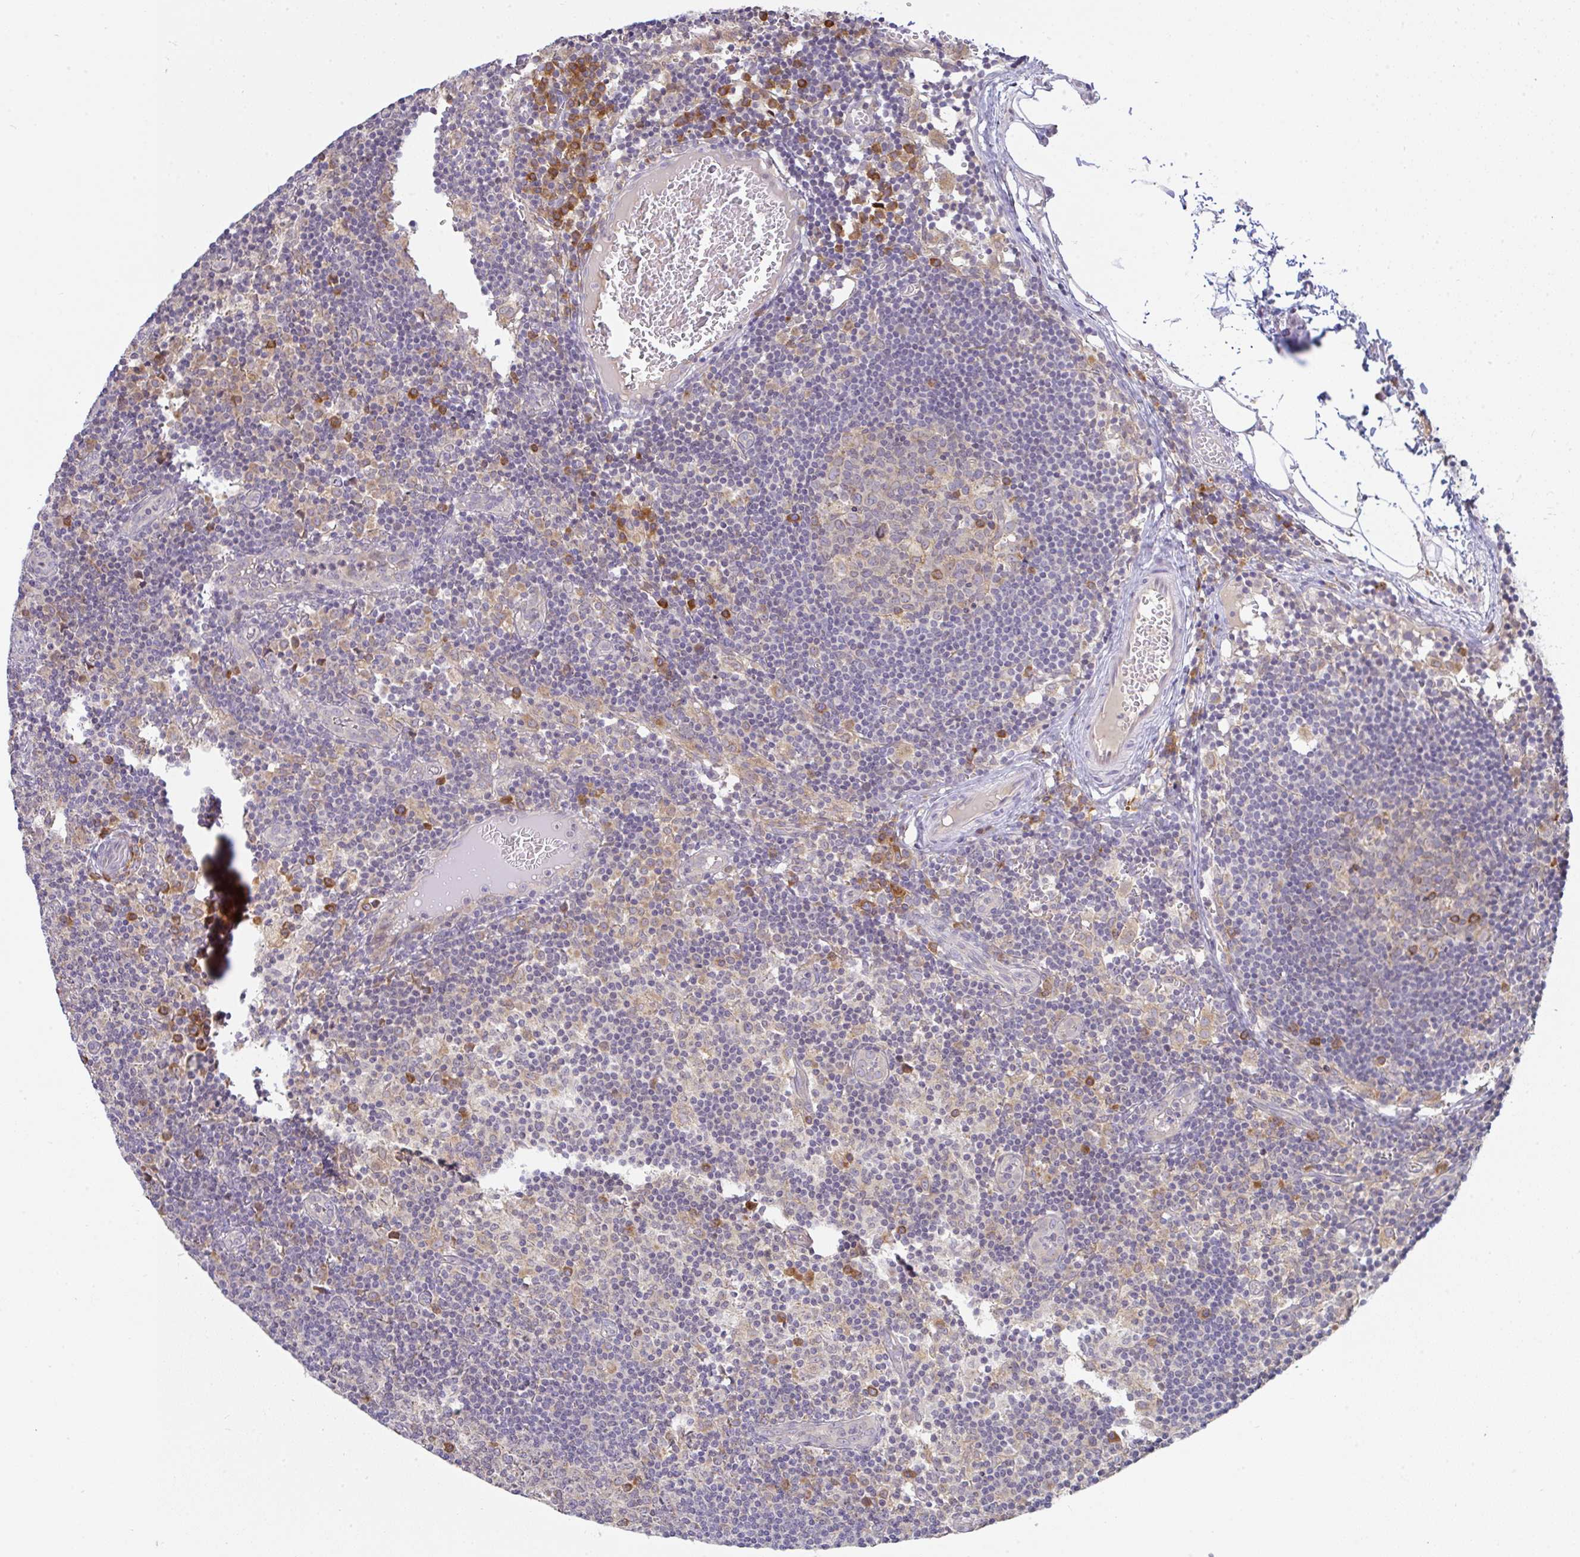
{"staining": {"intensity": "moderate", "quantity": "<25%", "location": "cytoplasmic/membranous"}, "tissue": "lymph node", "cell_type": "Germinal center cells", "image_type": "normal", "snomed": [{"axis": "morphology", "description": "Normal tissue, NOS"}, {"axis": "topography", "description": "Lymph node"}], "caption": "A brown stain labels moderate cytoplasmic/membranous expression of a protein in germinal center cells of benign human lymph node. The staining was performed using DAB (3,3'-diaminobenzidine), with brown indicating positive protein expression. Nuclei are stained blue with hematoxylin.", "gene": "DERL2", "patient": {"sex": "female", "age": 45}}